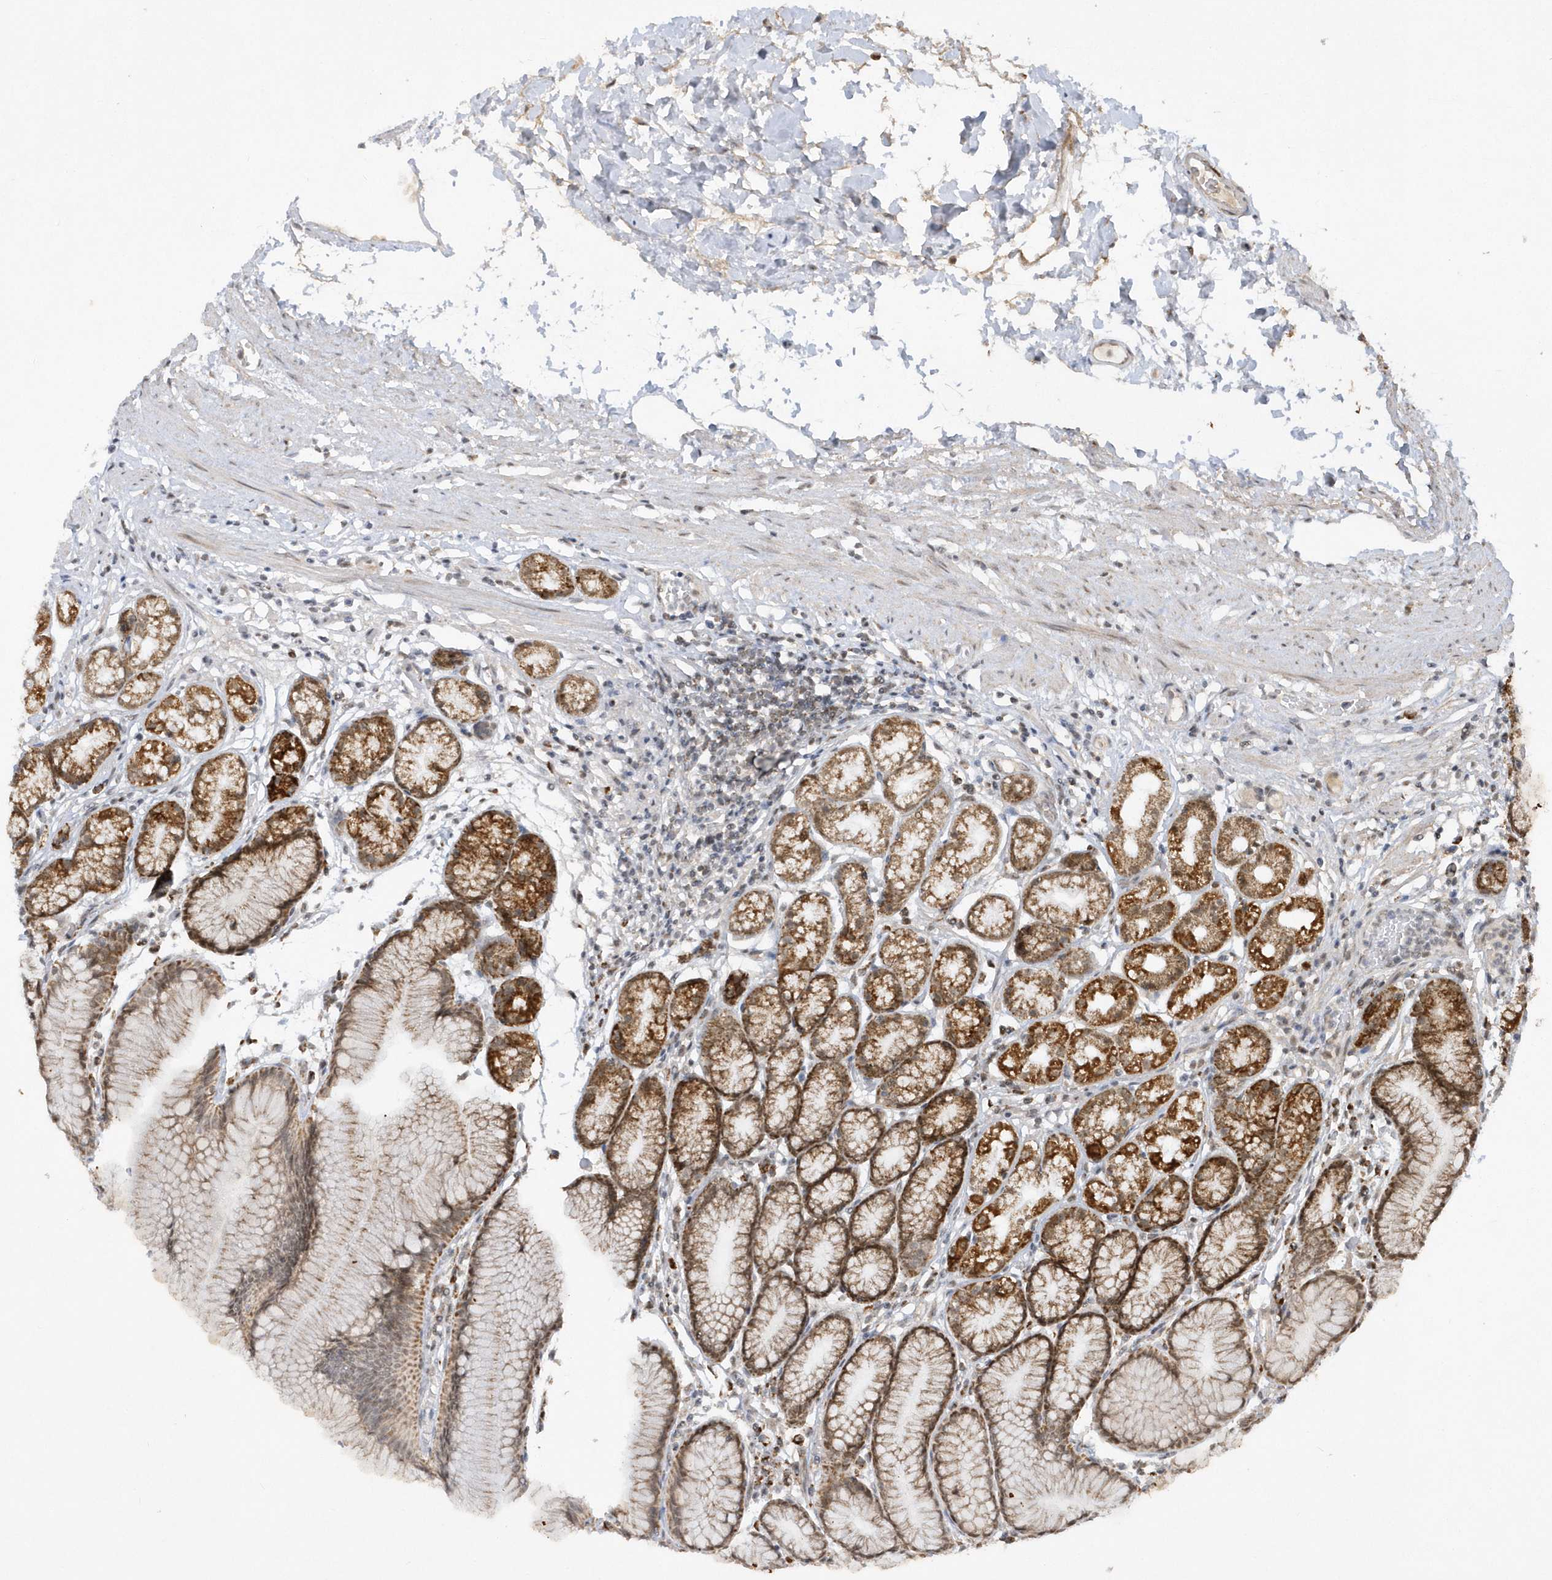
{"staining": {"intensity": "moderate", "quantity": "25%-75%", "location": "cytoplasmic/membranous"}, "tissue": "stomach", "cell_type": "Glandular cells", "image_type": "normal", "snomed": [{"axis": "morphology", "description": "Normal tissue, NOS"}, {"axis": "topography", "description": "Stomach"}], "caption": "Protein expression analysis of normal stomach demonstrates moderate cytoplasmic/membranous expression in approximately 25%-75% of glandular cells. The staining was performed using DAB (3,3'-diaminobenzidine), with brown indicating positive protein expression. Nuclei are stained blue with hematoxylin.", "gene": "CPSF3", "patient": {"sex": "female", "age": 57}}